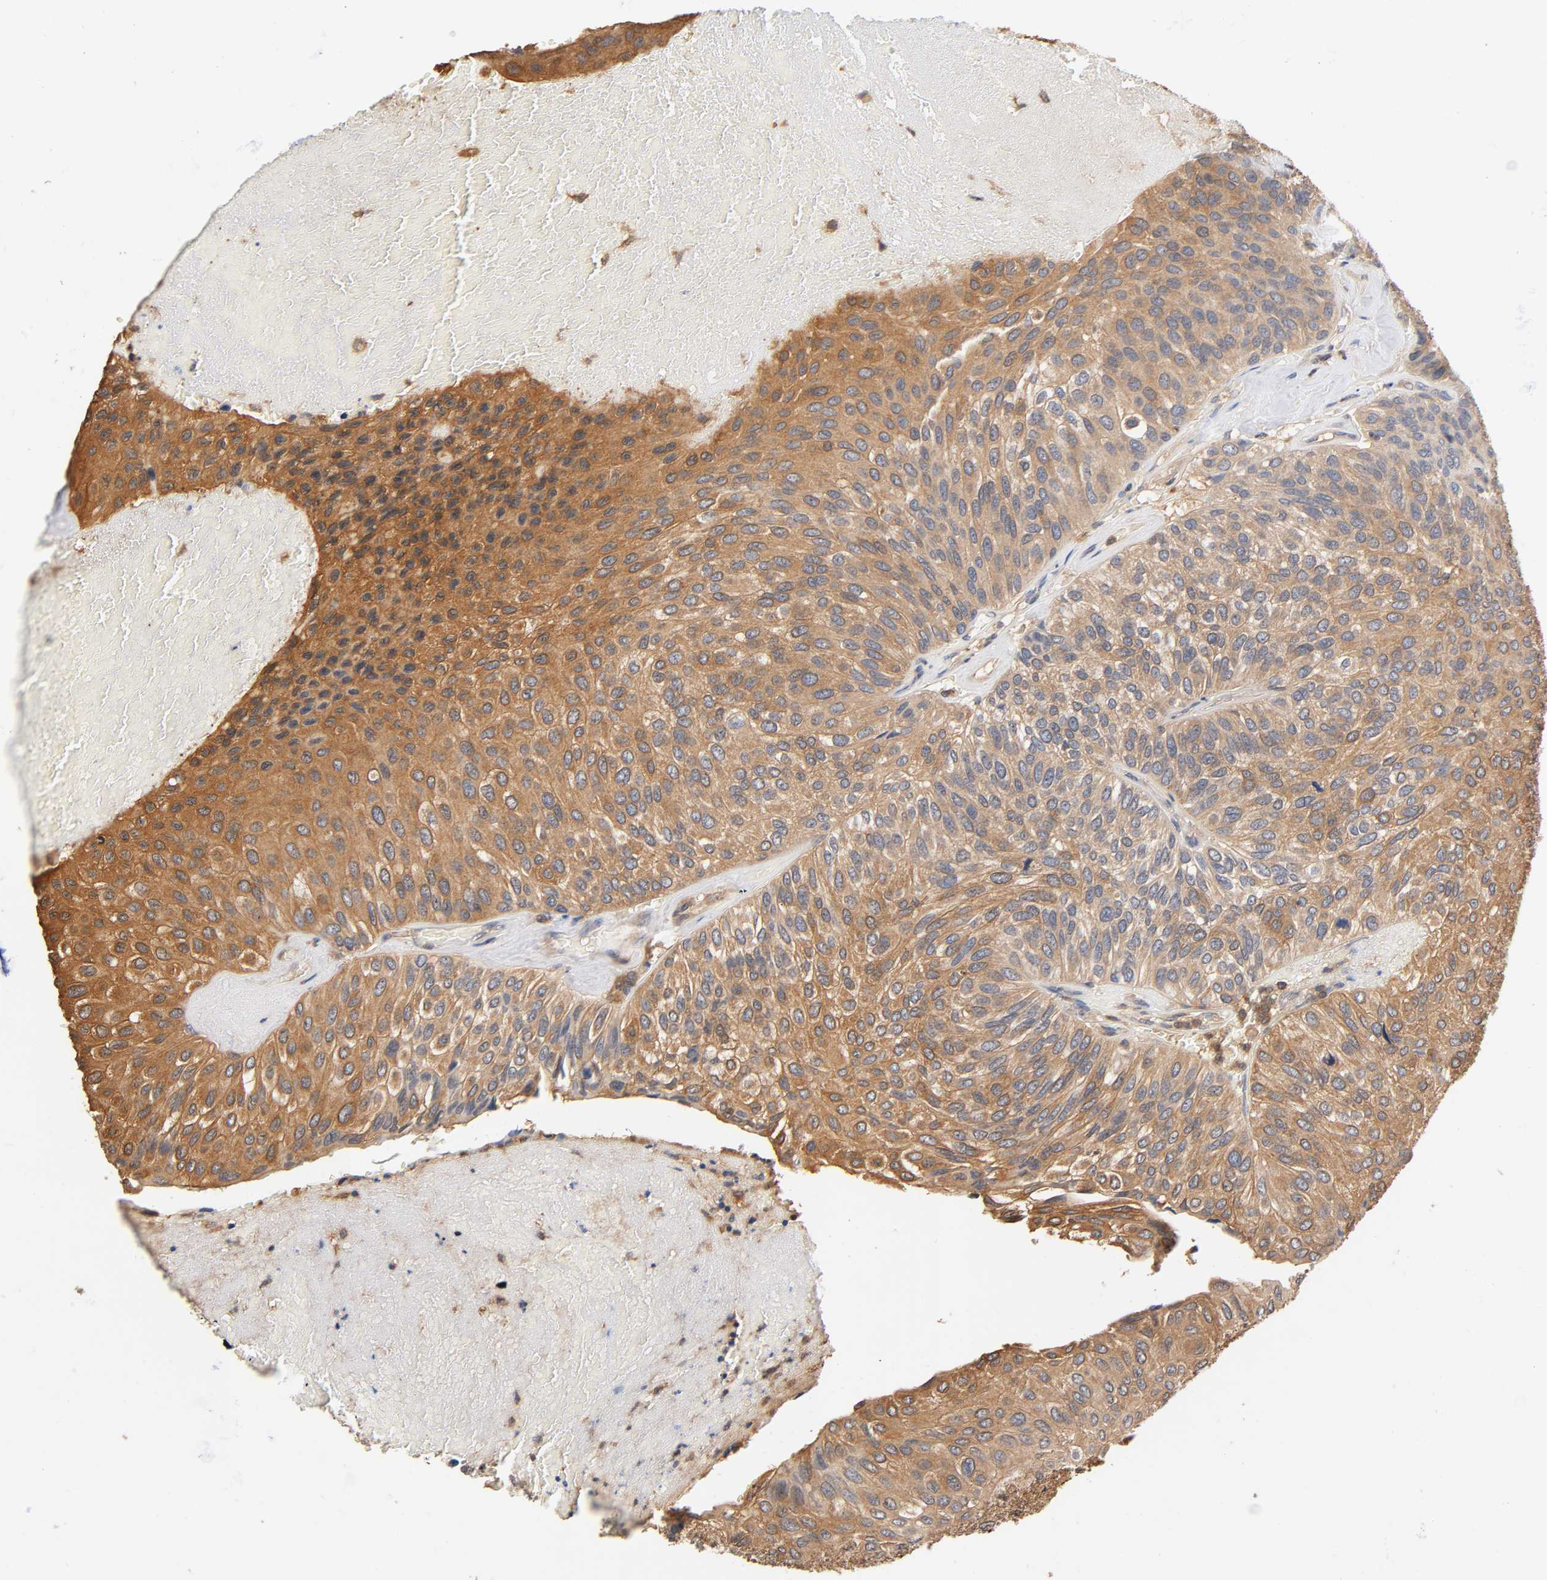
{"staining": {"intensity": "moderate", "quantity": ">75%", "location": "cytoplasmic/membranous"}, "tissue": "urothelial cancer", "cell_type": "Tumor cells", "image_type": "cancer", "snomed": [{"axis": "morphology", "description": "Urothelial carcinoma, High grade"}, {"axis": "topography", "description": "Urinary bladder"}], "caption": "Moderate cytoplasmic/membranous positivity for a protein is identified in approximately >75% of tumor cells of high-grade urothelial carcinoma using immunohistochemistry (IHC).", "gene": "ALDOA", "patient": {"sex": "male", "age": 66}}